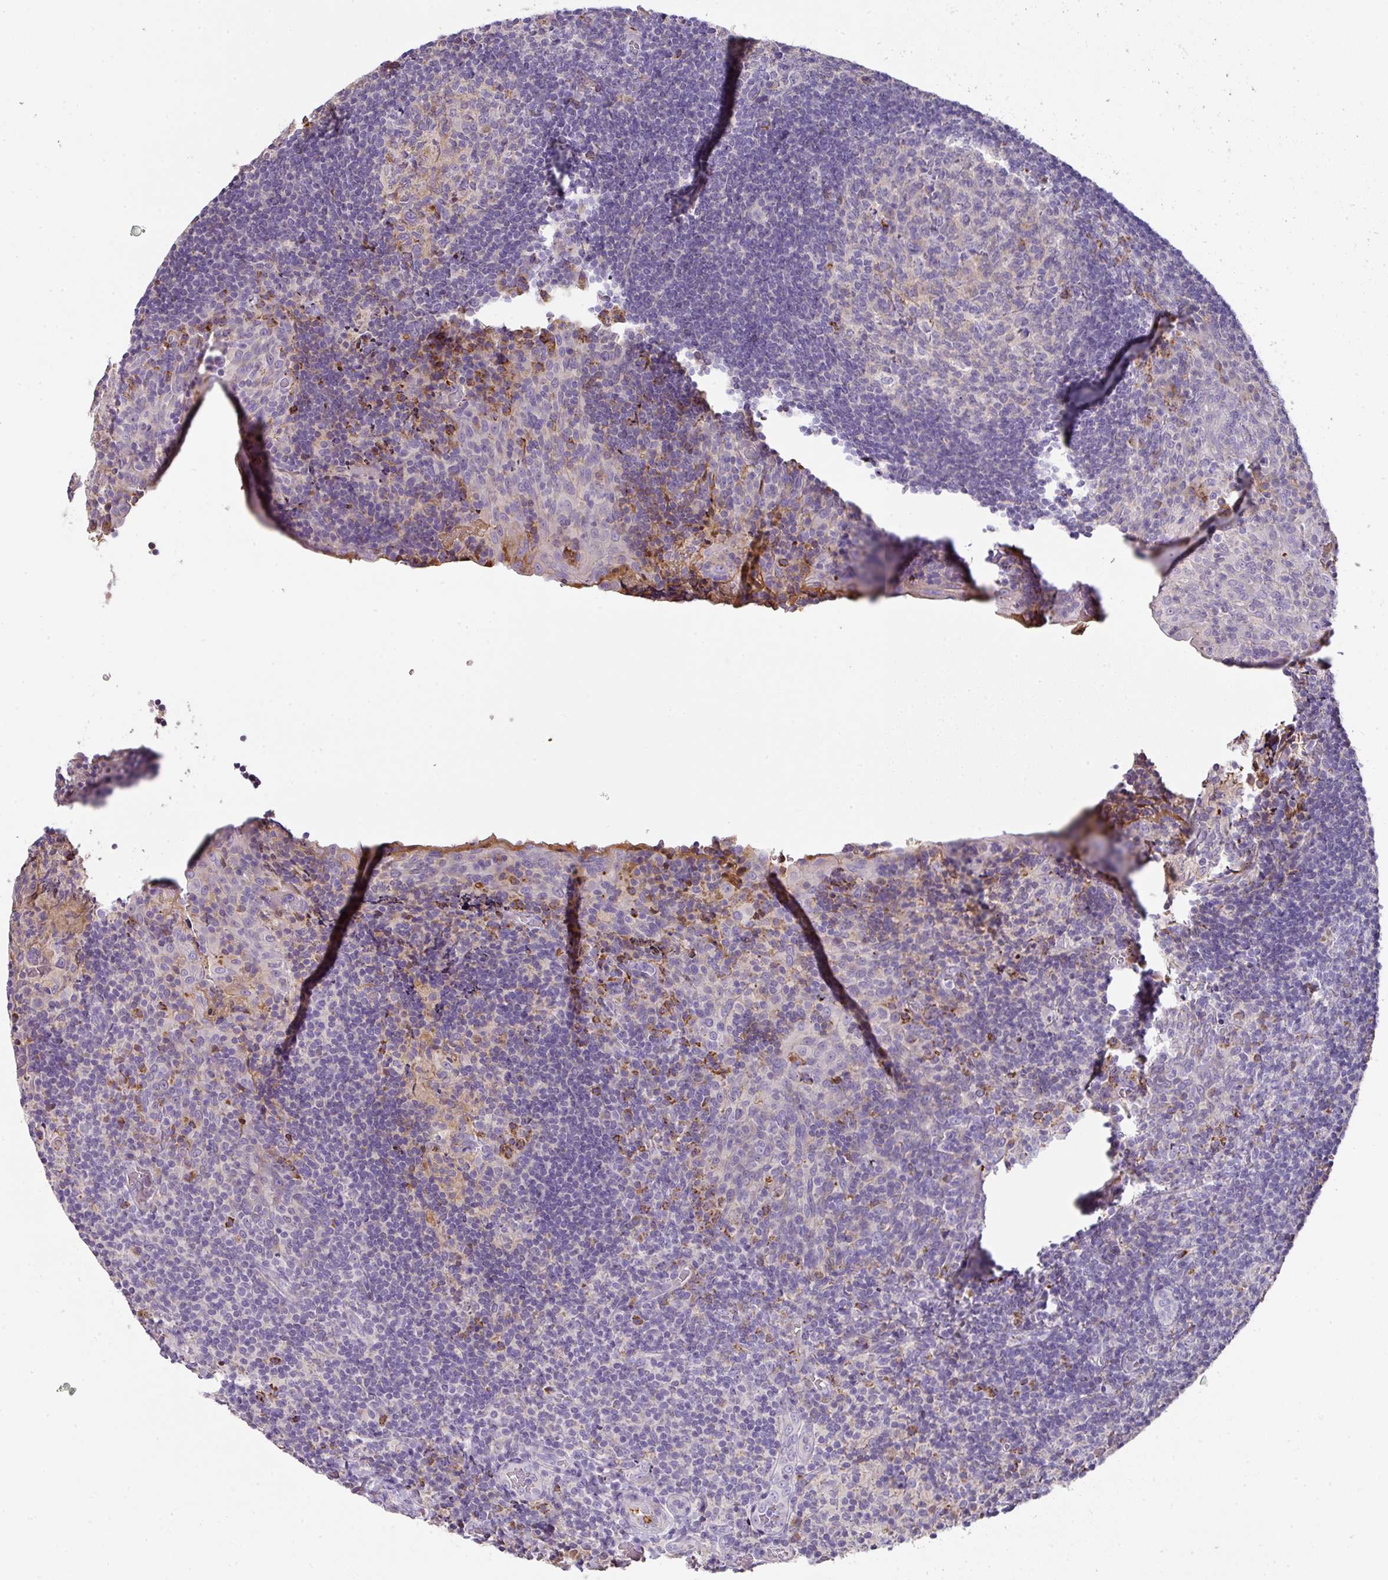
{"staining": {"intensity": "negative", "quantity": "none", "location": "none"}, "tissue": "tonsil", "cell_type": "Germinal center cells", "image_type": "normal", "snomed": [{"axis": "morphology", "description": "Normal tissue, NOS"}, {"axis": "topography", "description": "Tonsil"}], "caption": "A micrograph of tonsil stained for a protein exhibits no brown staining in germinal center cells.", "gene": "CCZ1B", "patient": {"sex": "male", "age": 17}}